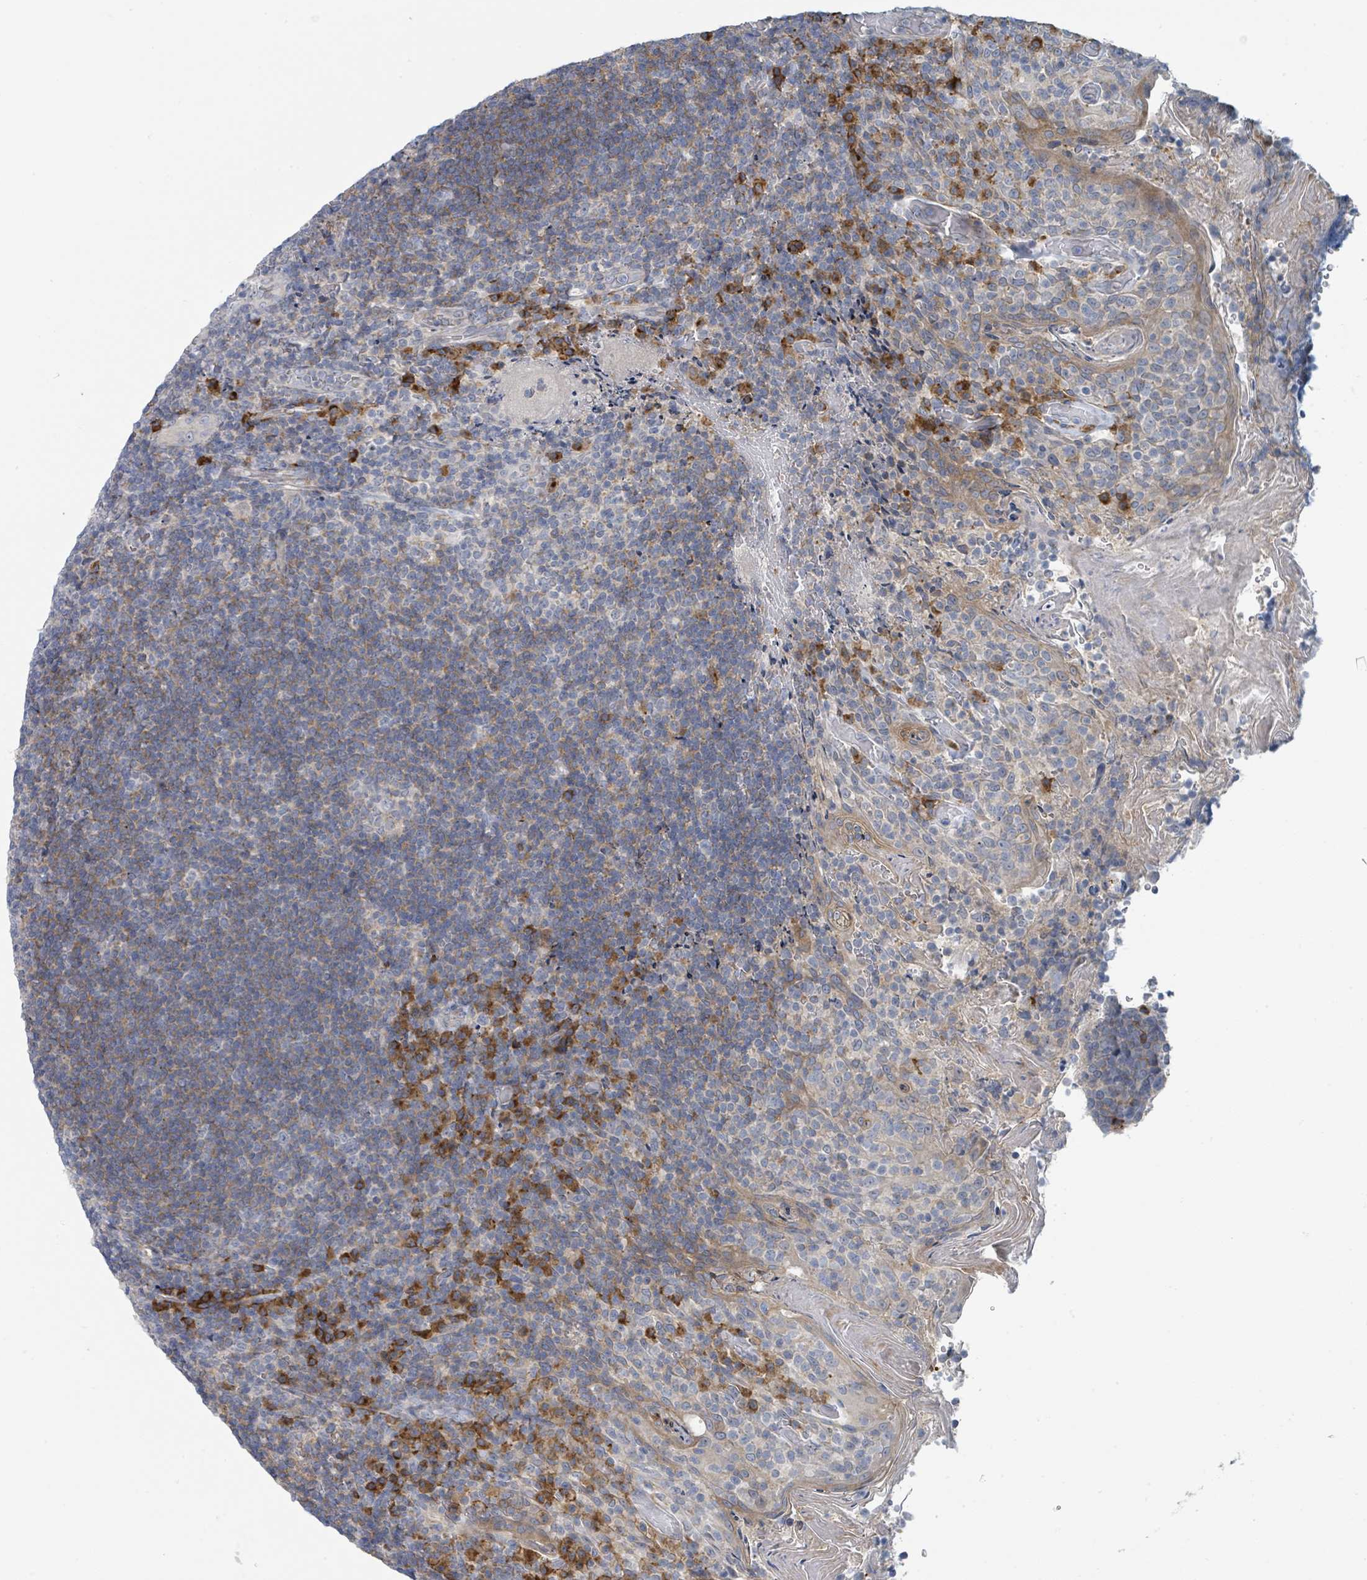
{"staining": {"intensity": "moderate", "quantity": "<25%", "location": "cytoplasmic/membranous"}, "tissue": "tonsil", "cell_type": "Germinal center cells", "image_type": "normal", "snomed": [{"axis": "morphology", "description": "Normal tissue, NOS"}, {"axis": "topography", "description": "Tonsil"}], "caption": "Tonsil stained for a protein (brown) displays moderate cytoplasmic/membranous positive staining in about <25% of germinal center cells.", "gene": "ANKRD55", "patient": {"sex": "female", "age": 10}}